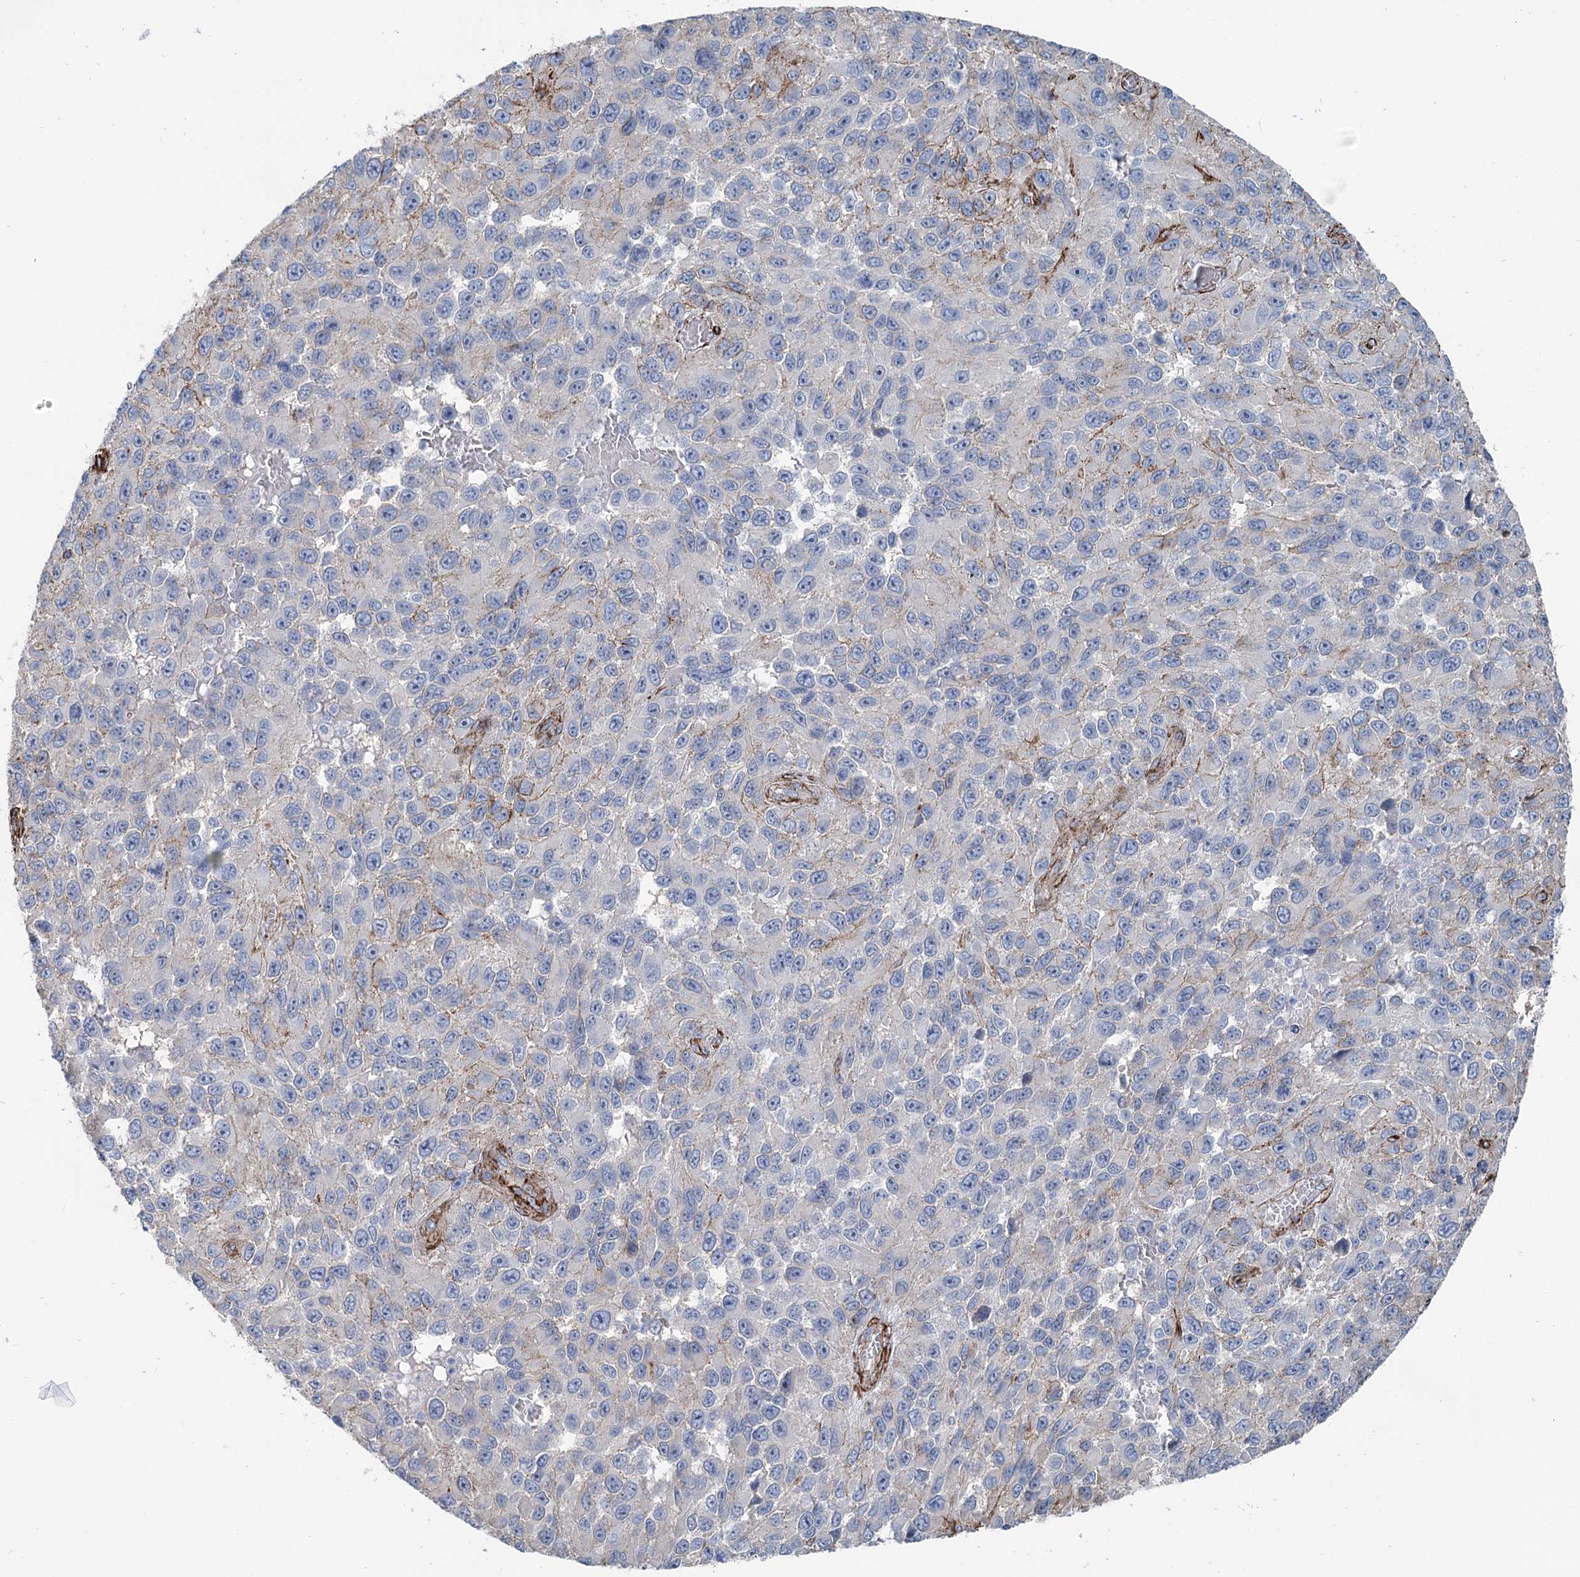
{"staining": {"intensity": "negative", "quantity": "none", "location": "none"}, "tissue": "melanoma", "cell_type": "Tumor cells", "image_type": "cancer", "snomed": [{"axis": "morphology", "description": "Normal tissue, NOS"}, {"axis": "morphology", "description": "Malignant melanoma, NOS"}, {"axis": "topography", "description": "Skin"}], "caption": "IHC of melanoma reveals no expression in tumor cells. The staining is performed using DAB brown chromogen with nuclei counter-stained in using hematoxylin.", "gene": "IQSEC1", "patient": {"sex": "female", "age": 96}}